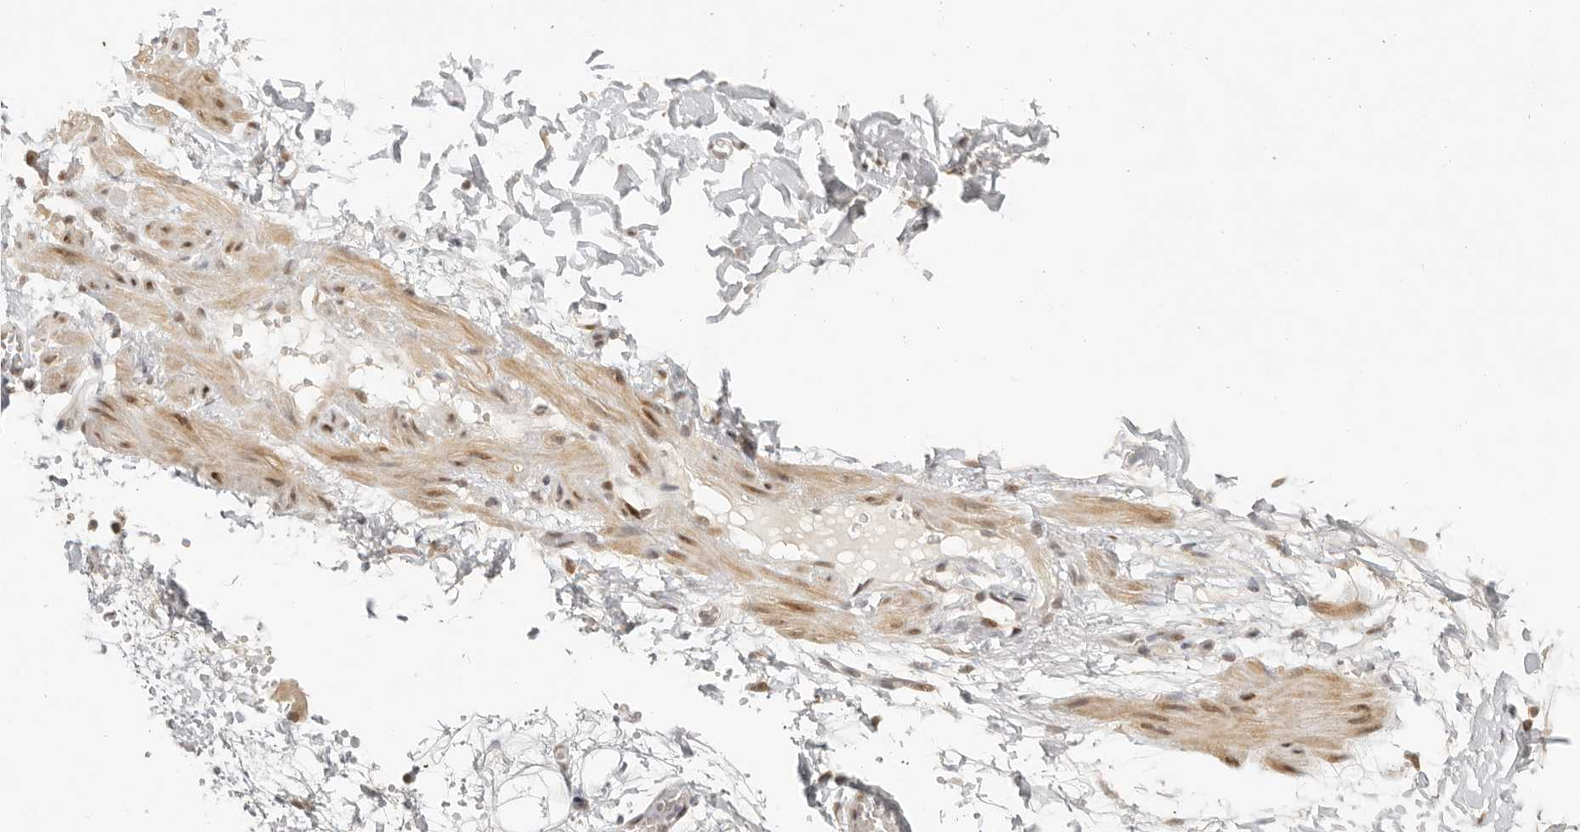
{"staining": {"intensity": "weak", "quantity": ">75%", "location": "nuclear"}, "tissue": "adipose tissue", "cell_type": "Adipocytes", "image_type": "normal", "snomed": [{"axis": "morphology", "description": "Normal tissue, NOS"}, {"axis": "morphology", "description": "Adenocarcinoma, NOS"}, {"axis": "topography", "description": "Pancreas"}, {"axis": "topography", "description": "Peripheral nerve tissue"}], "caption": "Adipose tissue stained with a brown dye exhibits weak nuclear positive staining in about >75% of adipocytes.", "gene": "GPBP1L1", "patient": {"sex": "male", "age": 59}}